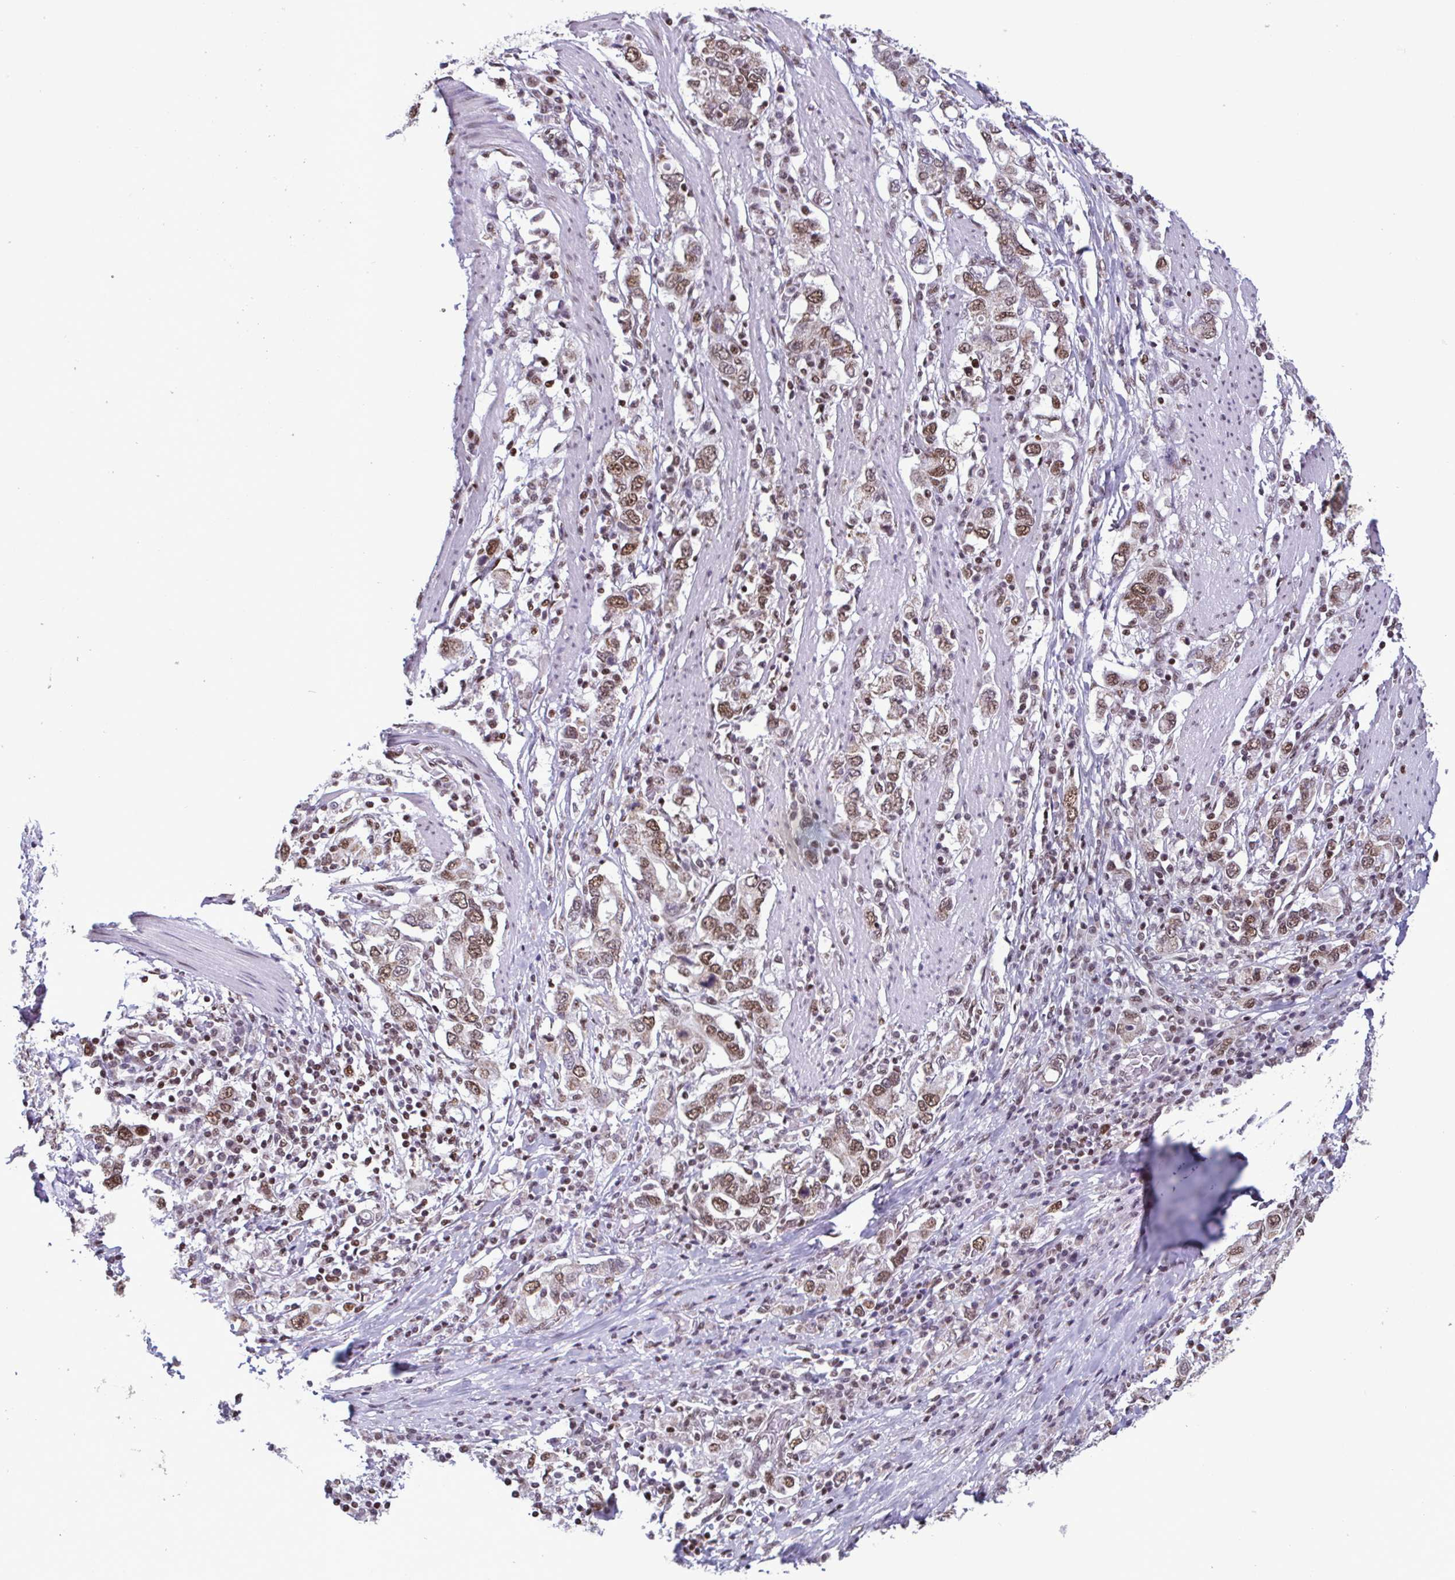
{"staining": {"intensity": "moderate", "quantity": ">75%", "location": "nuclear"}, "tissue": "stomach cancer", "cell_type": "Tumor cells", "image_type": "cancer", "snomed": [{"axis": "morphology", "description": "Adenocarcinoma, NOS"}, {"axis": "topography", "description": "Stomach, upper"}, {"axis": "topography", "description": "Stomach"}], "caption": "Adenocarcinoma (stomach) was stained to show a protein in brown. There is medium levels of moderate nuclear staining in approximately >75% of tumor cells.", "gene": "TIMM21", "patient": {"sex": "male", "age": 62}}